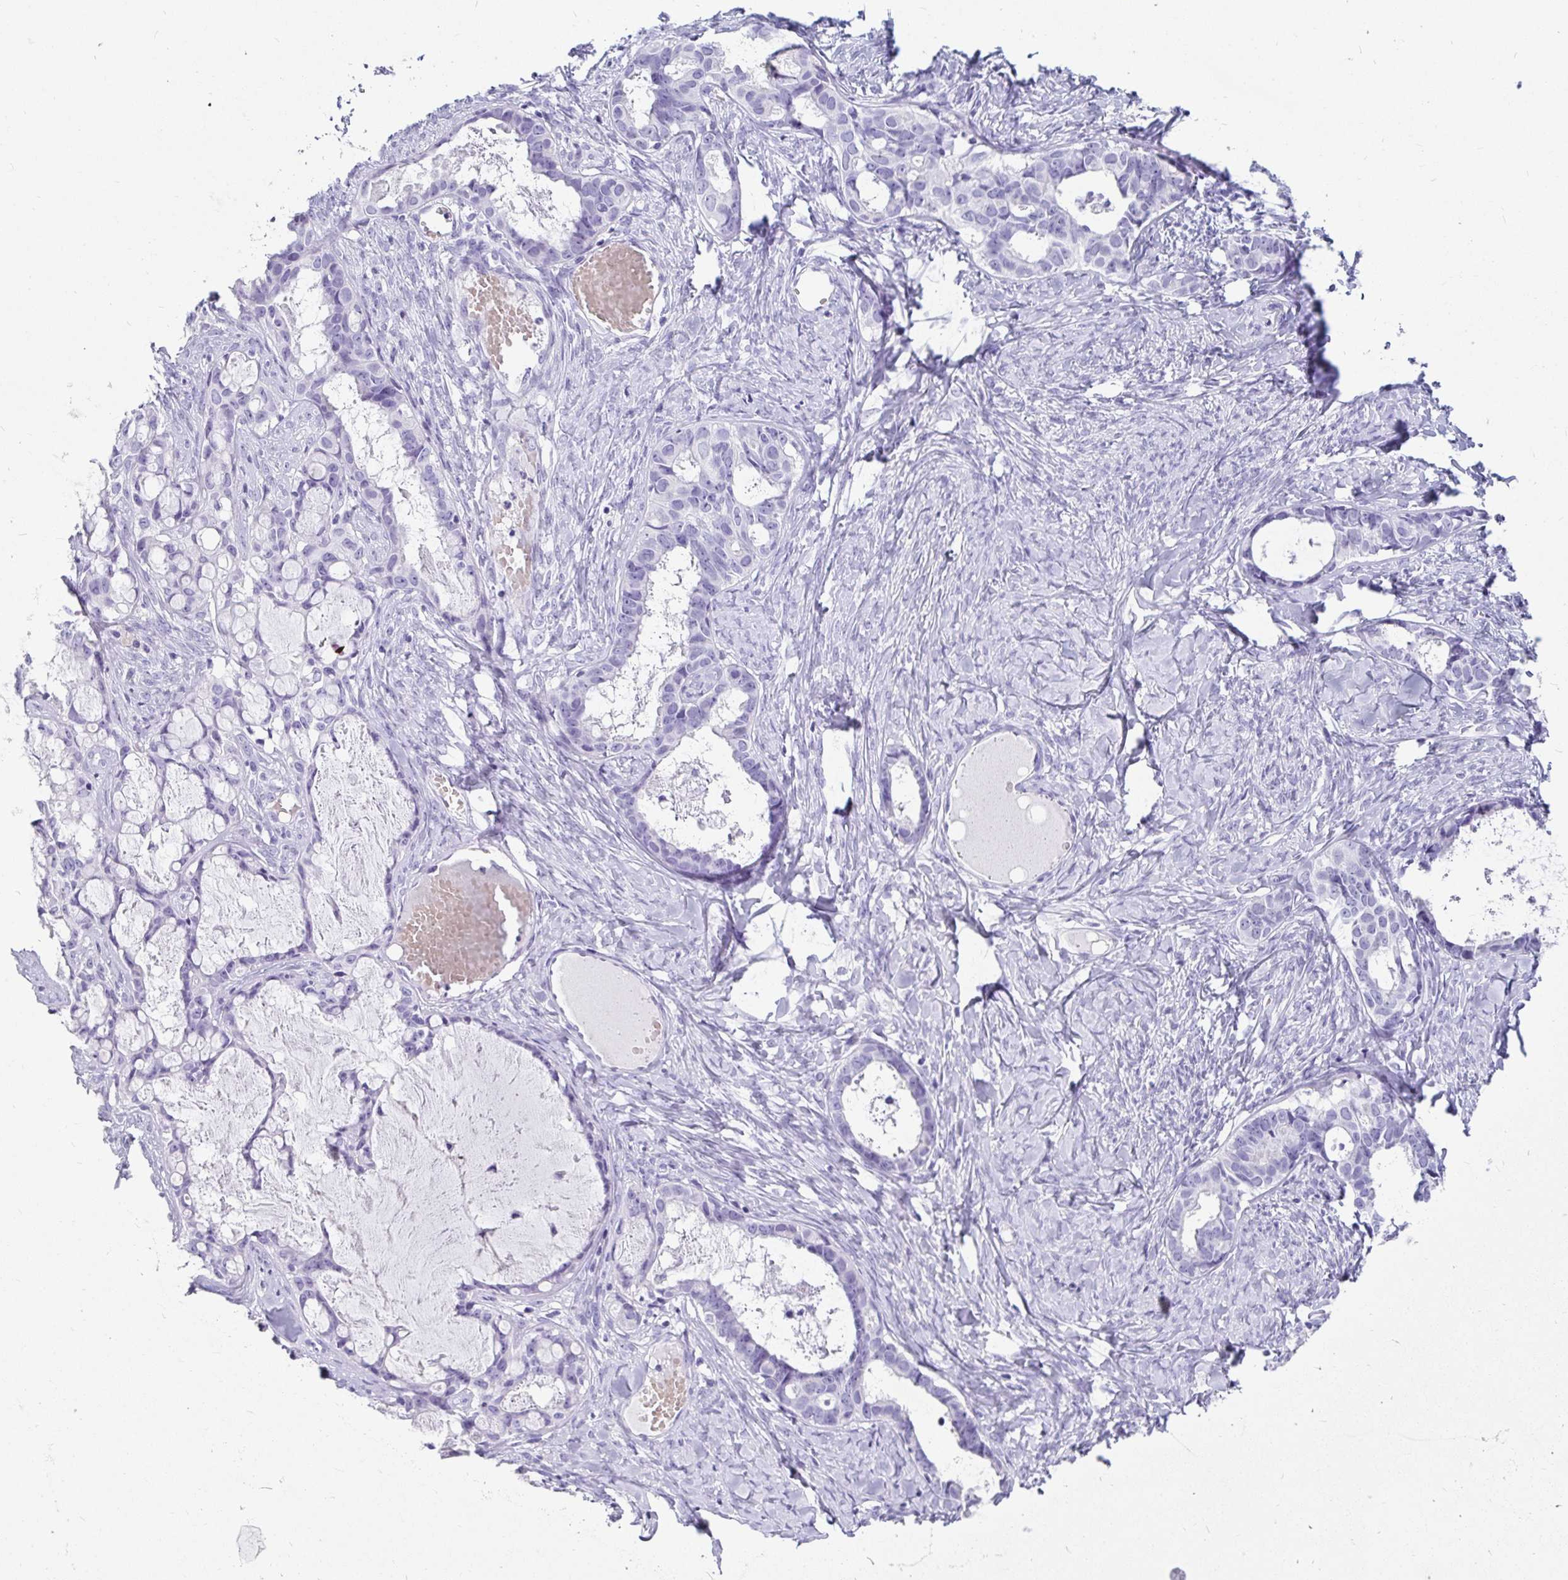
{"staining": {"intensity": "negative", "quantity": "none", "location": "none"}, "tissue": "ovarian cancer", "cell_type": "Tumor cells", "image_type": "cancer", "snomed": [{"axis": "morphology", "description": "Cystadenocarcinoma, serous, NOS"}, {"axis": "topography", "description": "Ovary"}], "caption": "Ovarian serous cystadenocarcinoma stained for a protein using IHC reveals no staining tumor cells.", "gene": "ZPBP2", "patient": {"sex": "female", "age": 69}}